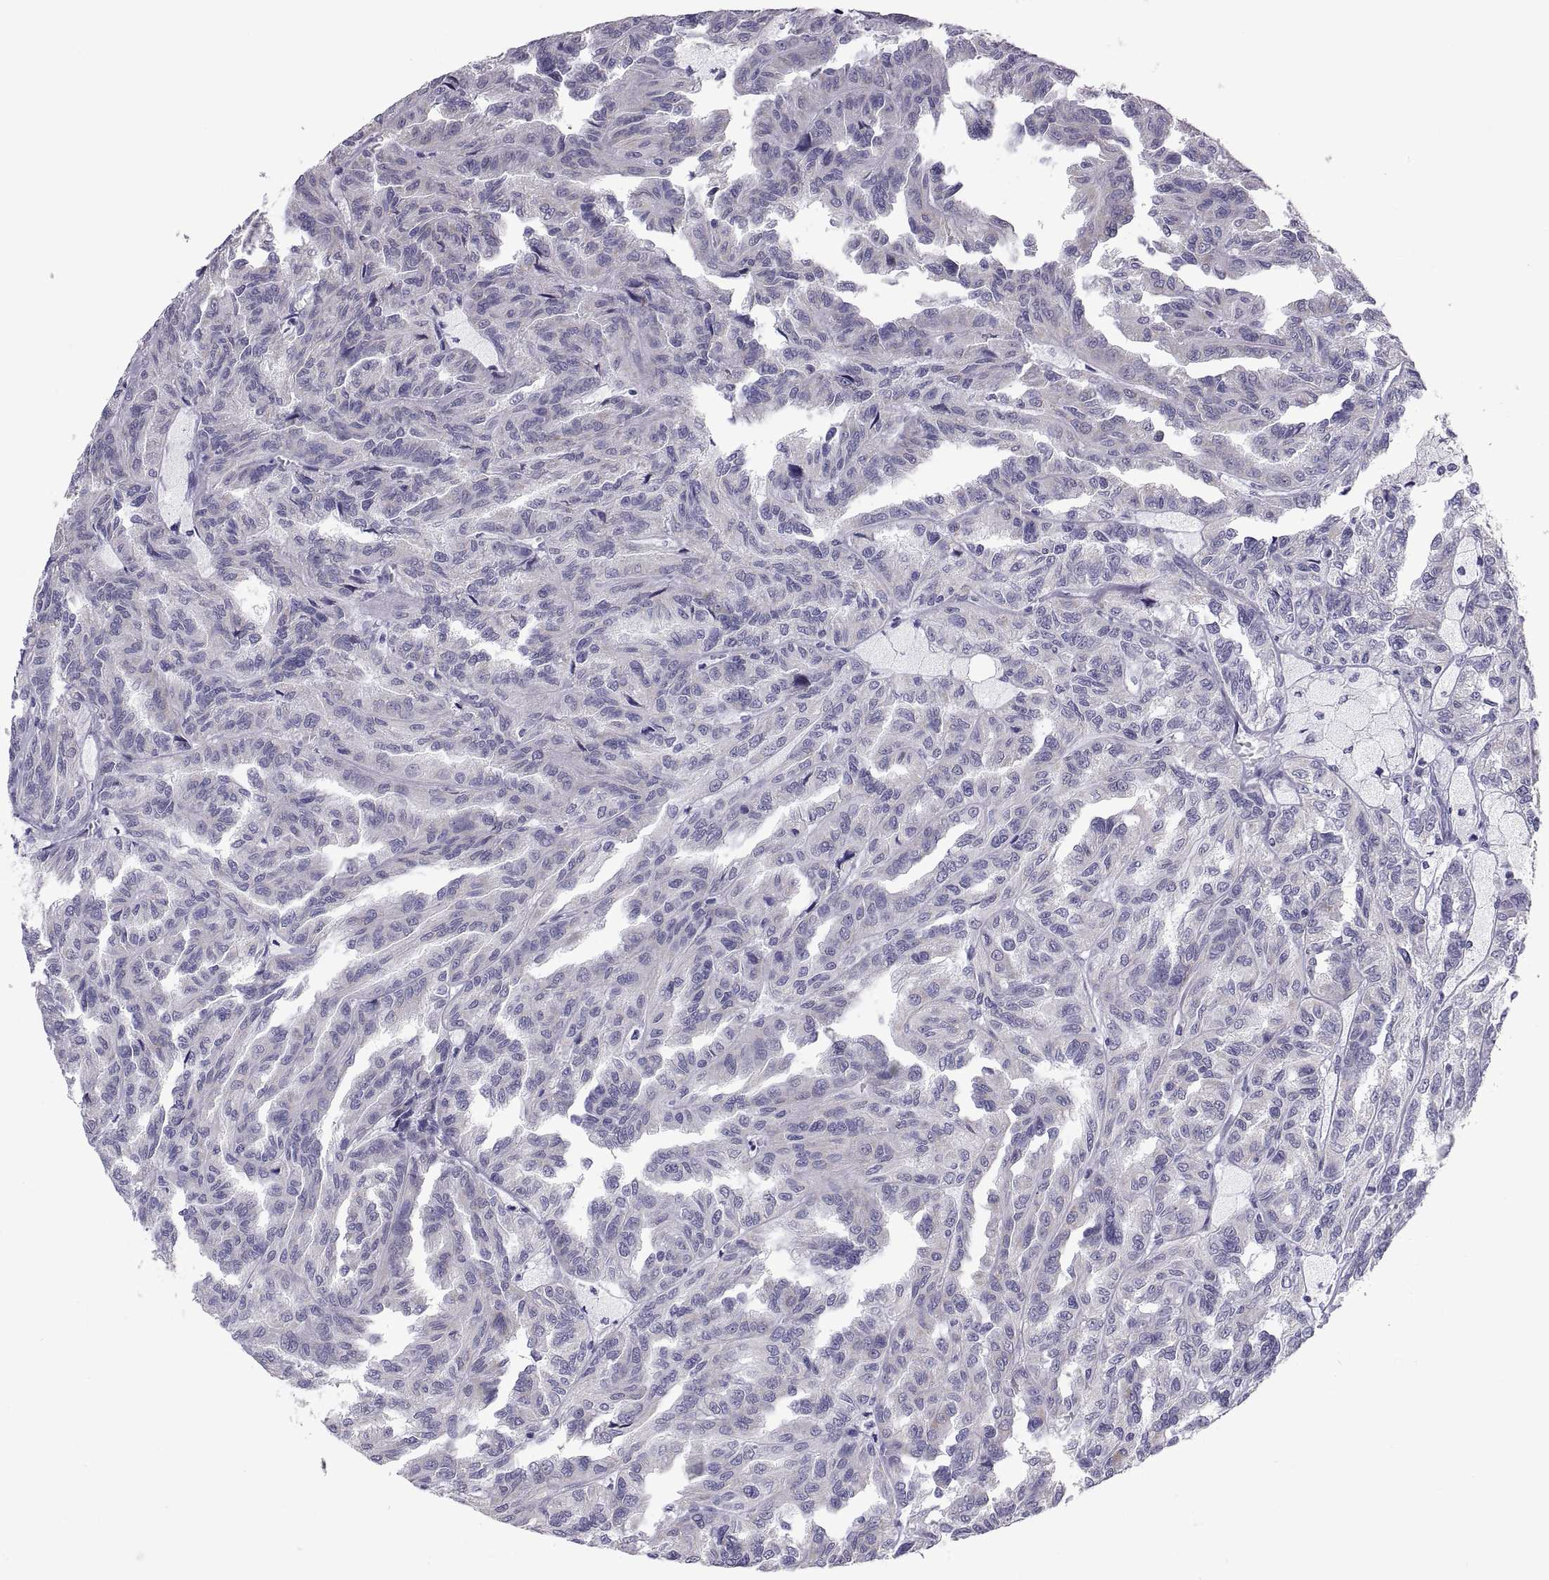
{"staining": {"intensity": "negative", "quantity": "none", "location": "none"}, "tissue": "renal cancer", "cell_type": "Tumor cells", "image_type": "cancer", "snomed": [{"axis": "morphology", "description": "Adenocarcinoma, NOS"}, {"axis": "topography", "description": "Kidney"}], "caption": "The image reveals no staining of tumor cells in adenocarcinoma (renal).", "gene": "FAM170A", "patient": {"sex": "male", "age": 79}}